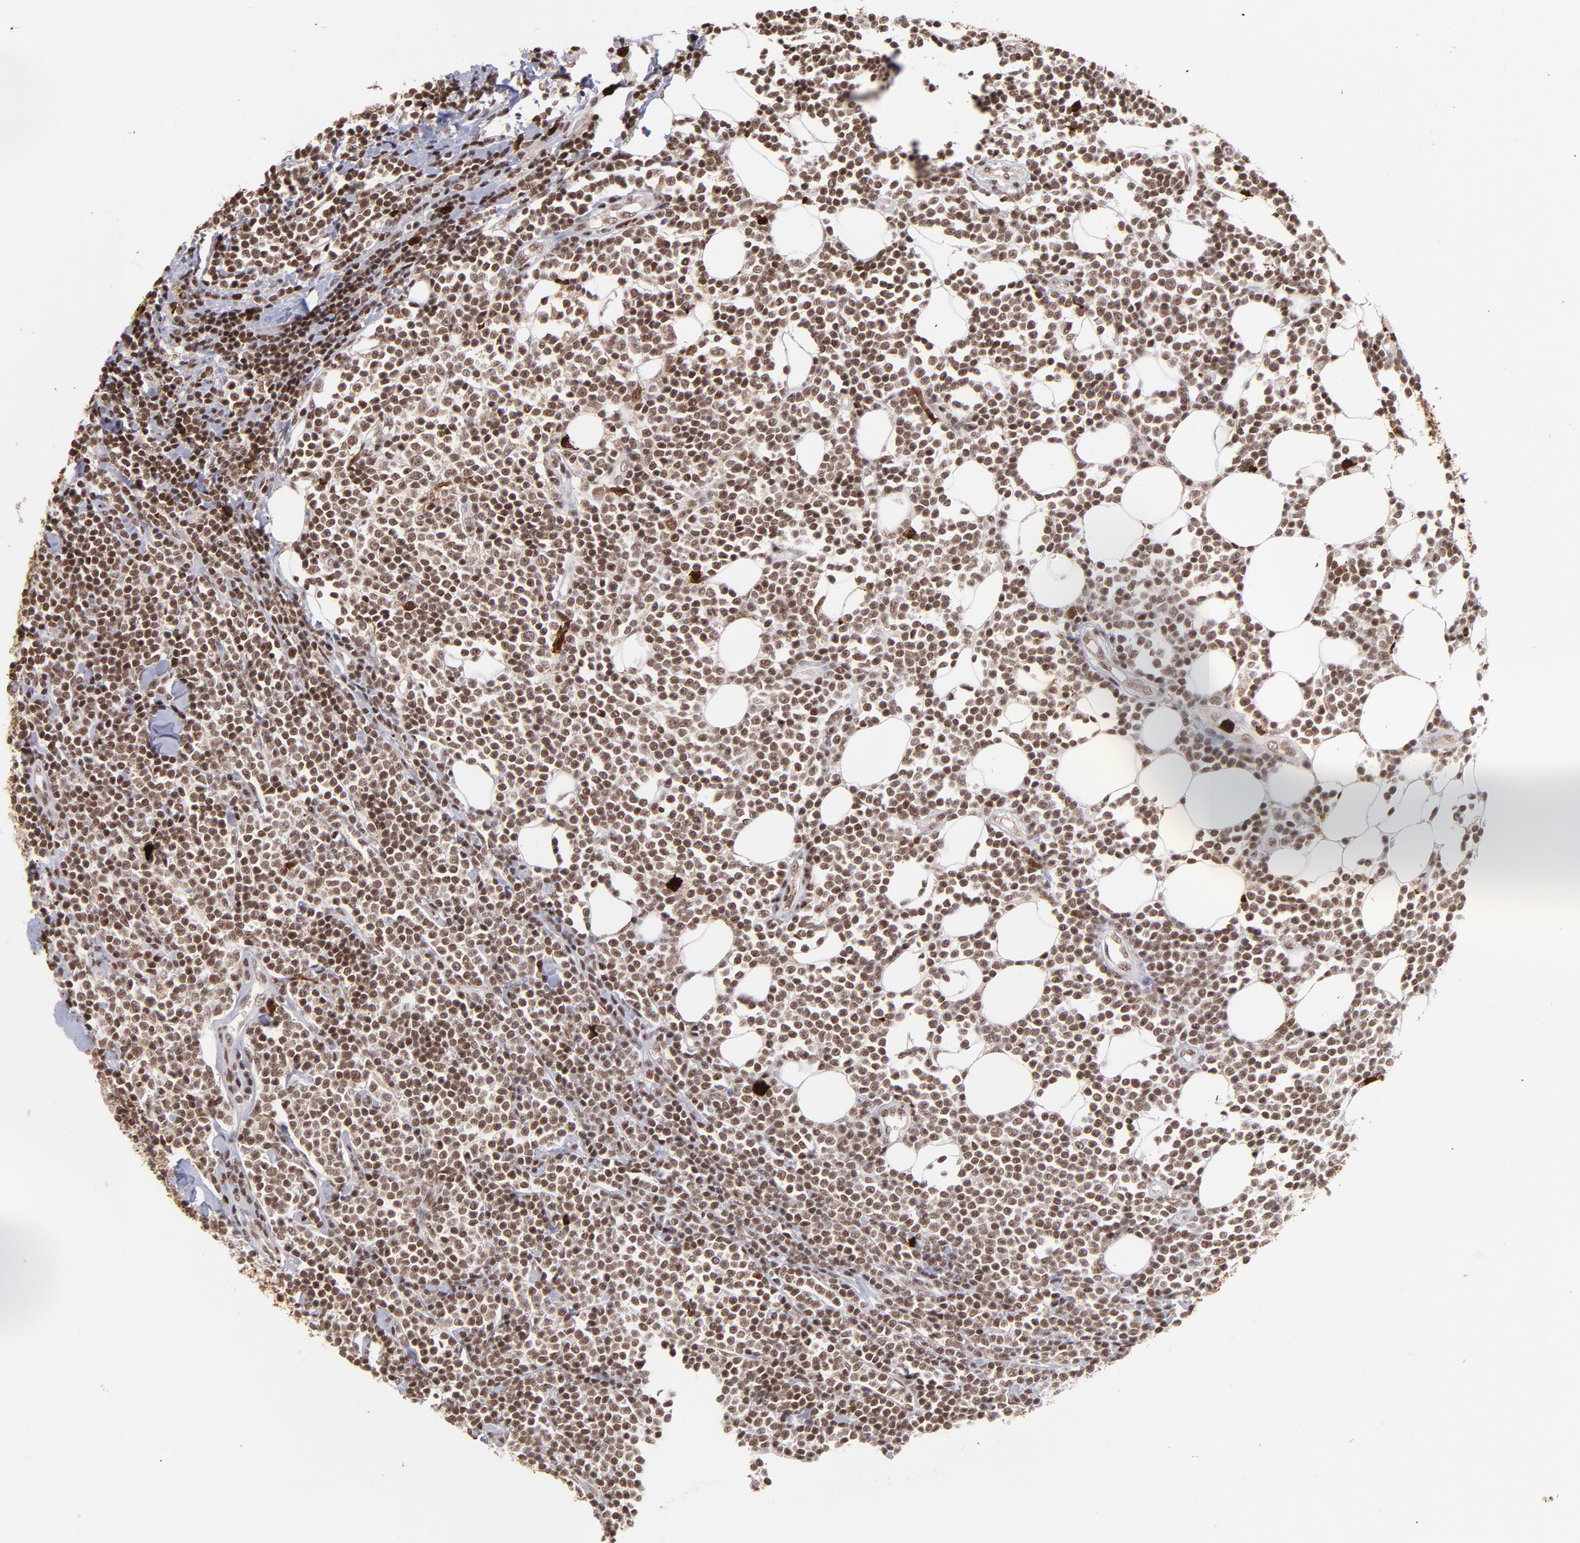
{"staining": {"intensity": "moderate", "quantity": ">75%", "location": "cytoplasmic/membranous,nuclear"}, "tissue": "lymphoma", "cell_type": "Tumor cells", "image_type": "cancer", "snomed": [{"axis": "morphology", "description": "Malignant lymphoma, non-Hodgkin's type, Low grade"}, {"axis": "topography", "description": "Soft tissue"}], "caption": "Brown immunohistochemical staining in human lymphoma demonstrates moderate cytoplasmic/membranous and nuclear positivity in approximately >75% of tumor cells.", "gene": "ZFX", "patient": {"sex": "male", "age": 92}}